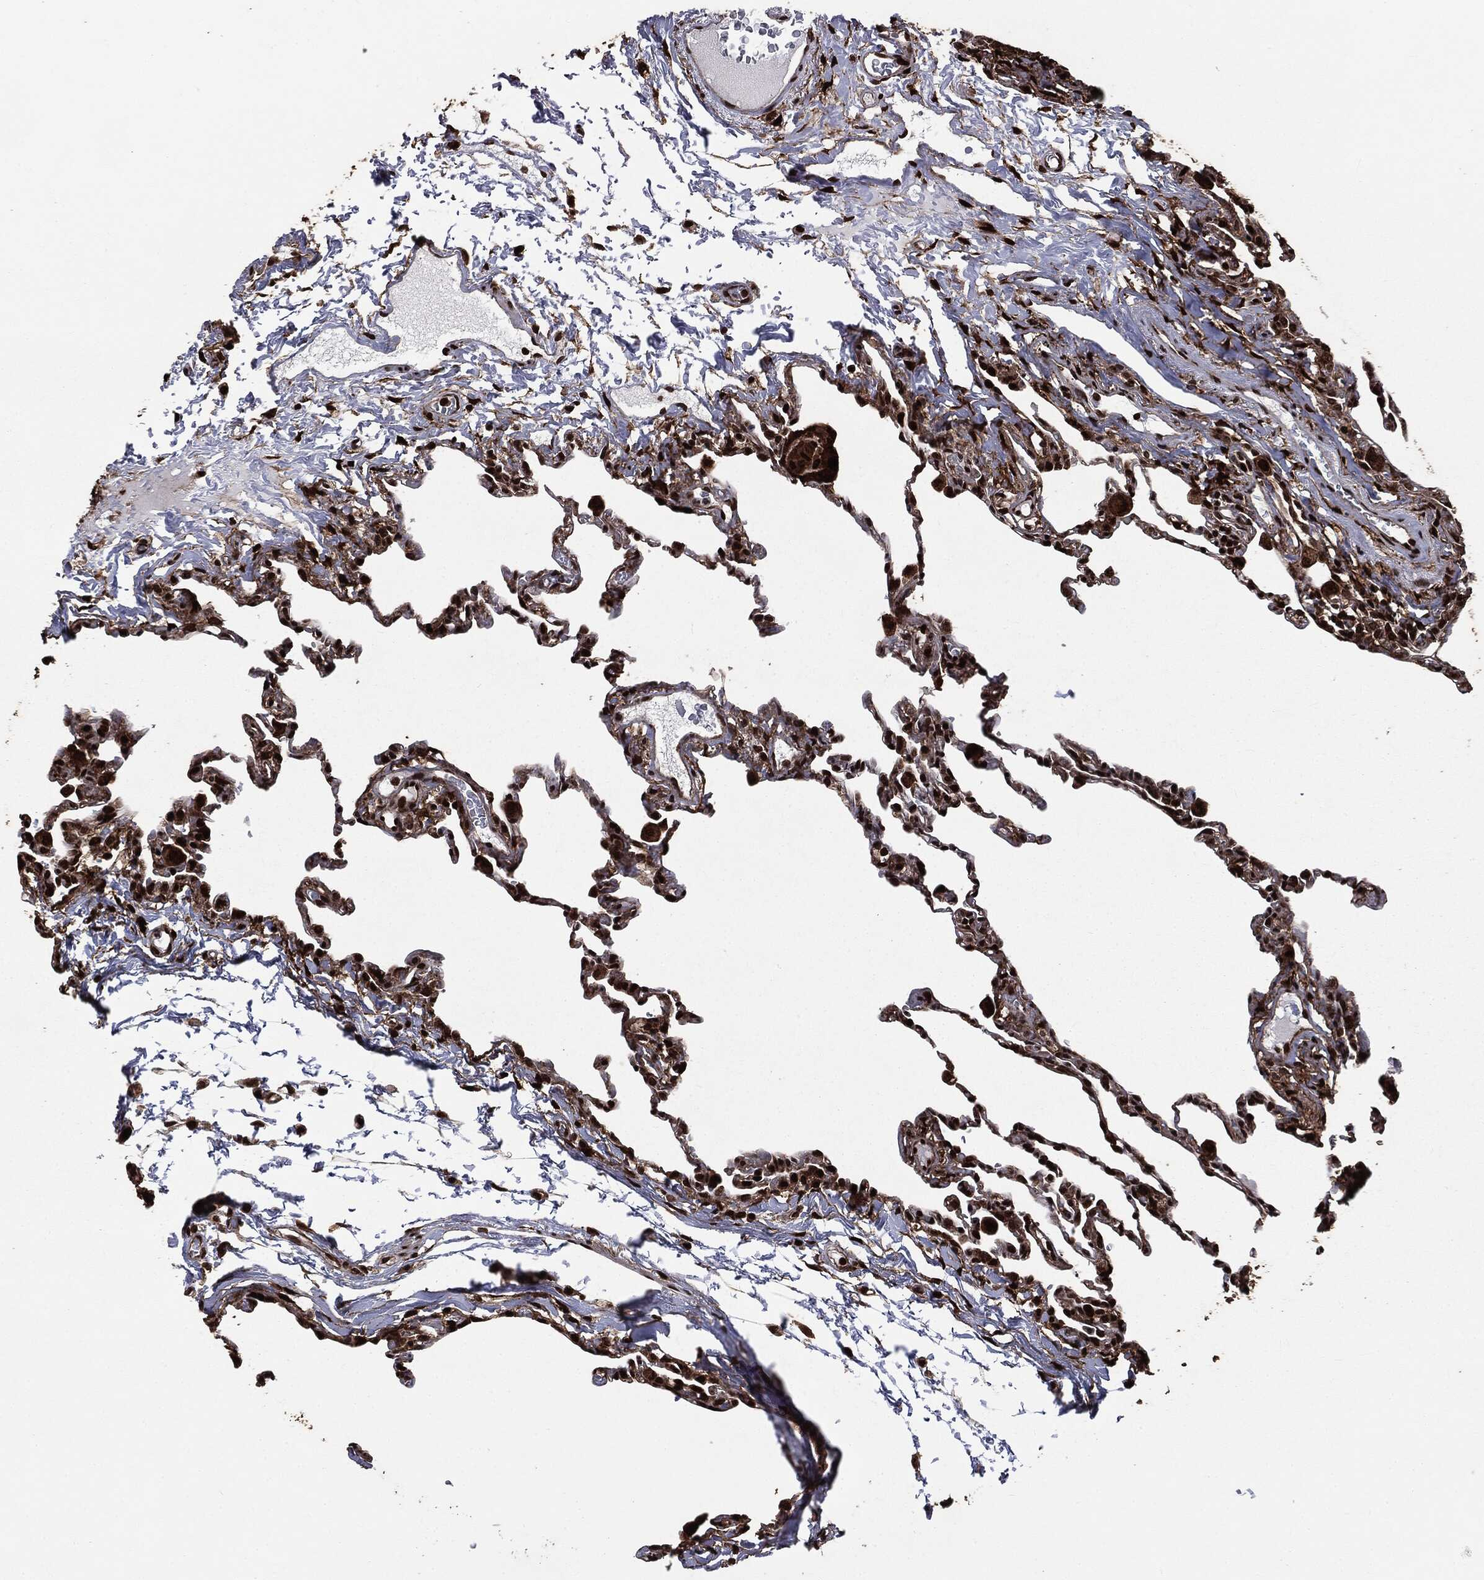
{"staining": {"intensity": "strong", "quantity": ">75%", "location": "nuclear"}, "tissue": "lung", "cell_type": "Alveolar cells", "image_type": "normal", "snomed": [{"axis": "morphology", "description": "Normal tissue, NOS"}, {"axis": "topography", "description": "Lung"}], "caption": "This micrograph demonstrates immunohistochemistry (IHC) staining of normal lung, with high strong nuclear positivity in approximately >75% of alveolar cells.", "gene": "DVL2", "patient": {"sex": "female", "age": 57}}